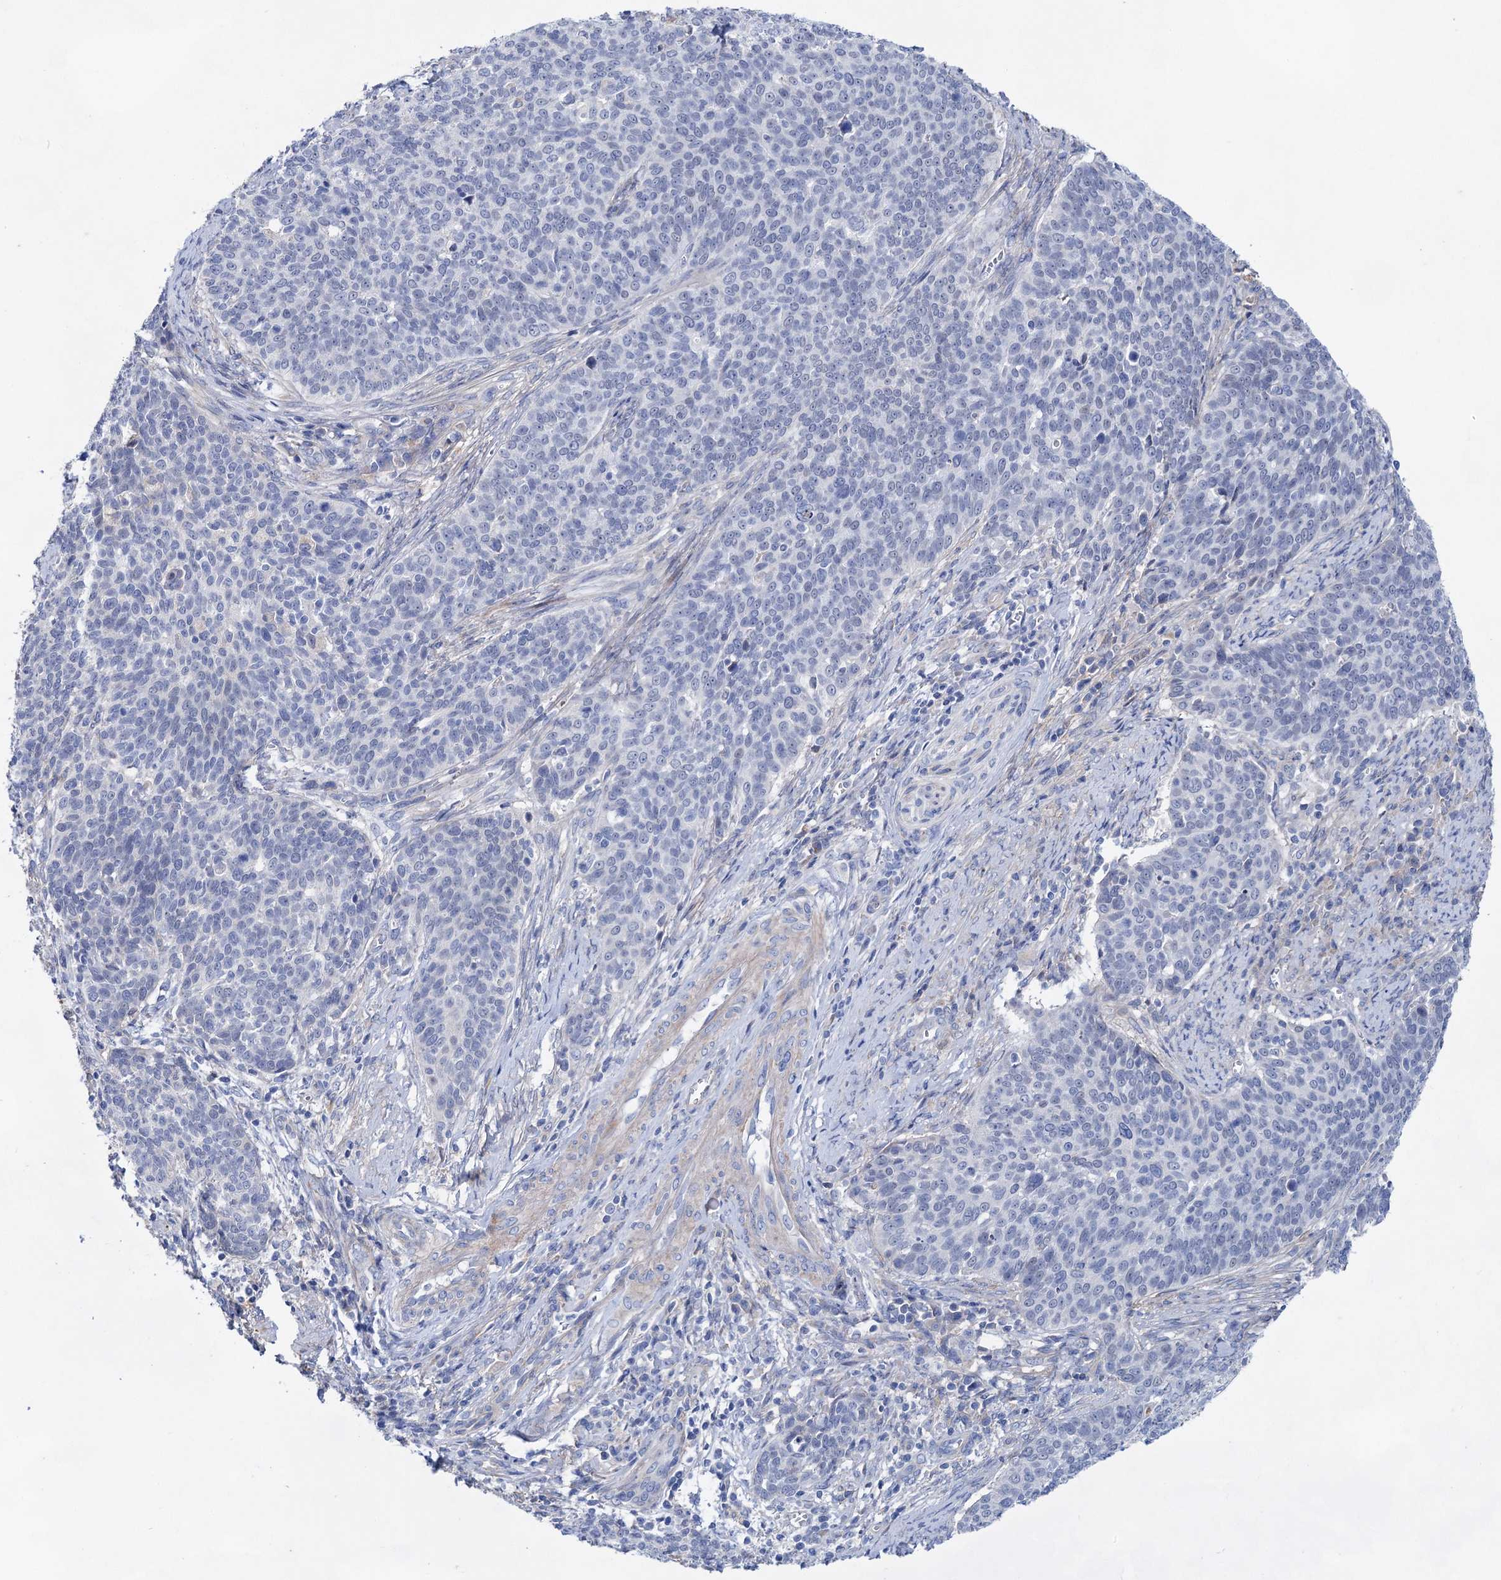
{"staining": {"intensity": "negative", "quantity": "none", "location": "none"}, "tissue": "cervical cancer", "cell_type": "Tumor cells", "image_type": "cancer", "snomed": [{"axis": "morphology", "description": "Squamous cell carcinoma, NOS"}, {"axis": "topography", "description": "Cervix"}], "caption": "Protein analysis of squamous cell carcinoma (cervical) reveals no significant expression in tumor cells.", "gene": "GPR155", "patient": {"sex": "female", "age": 39}}